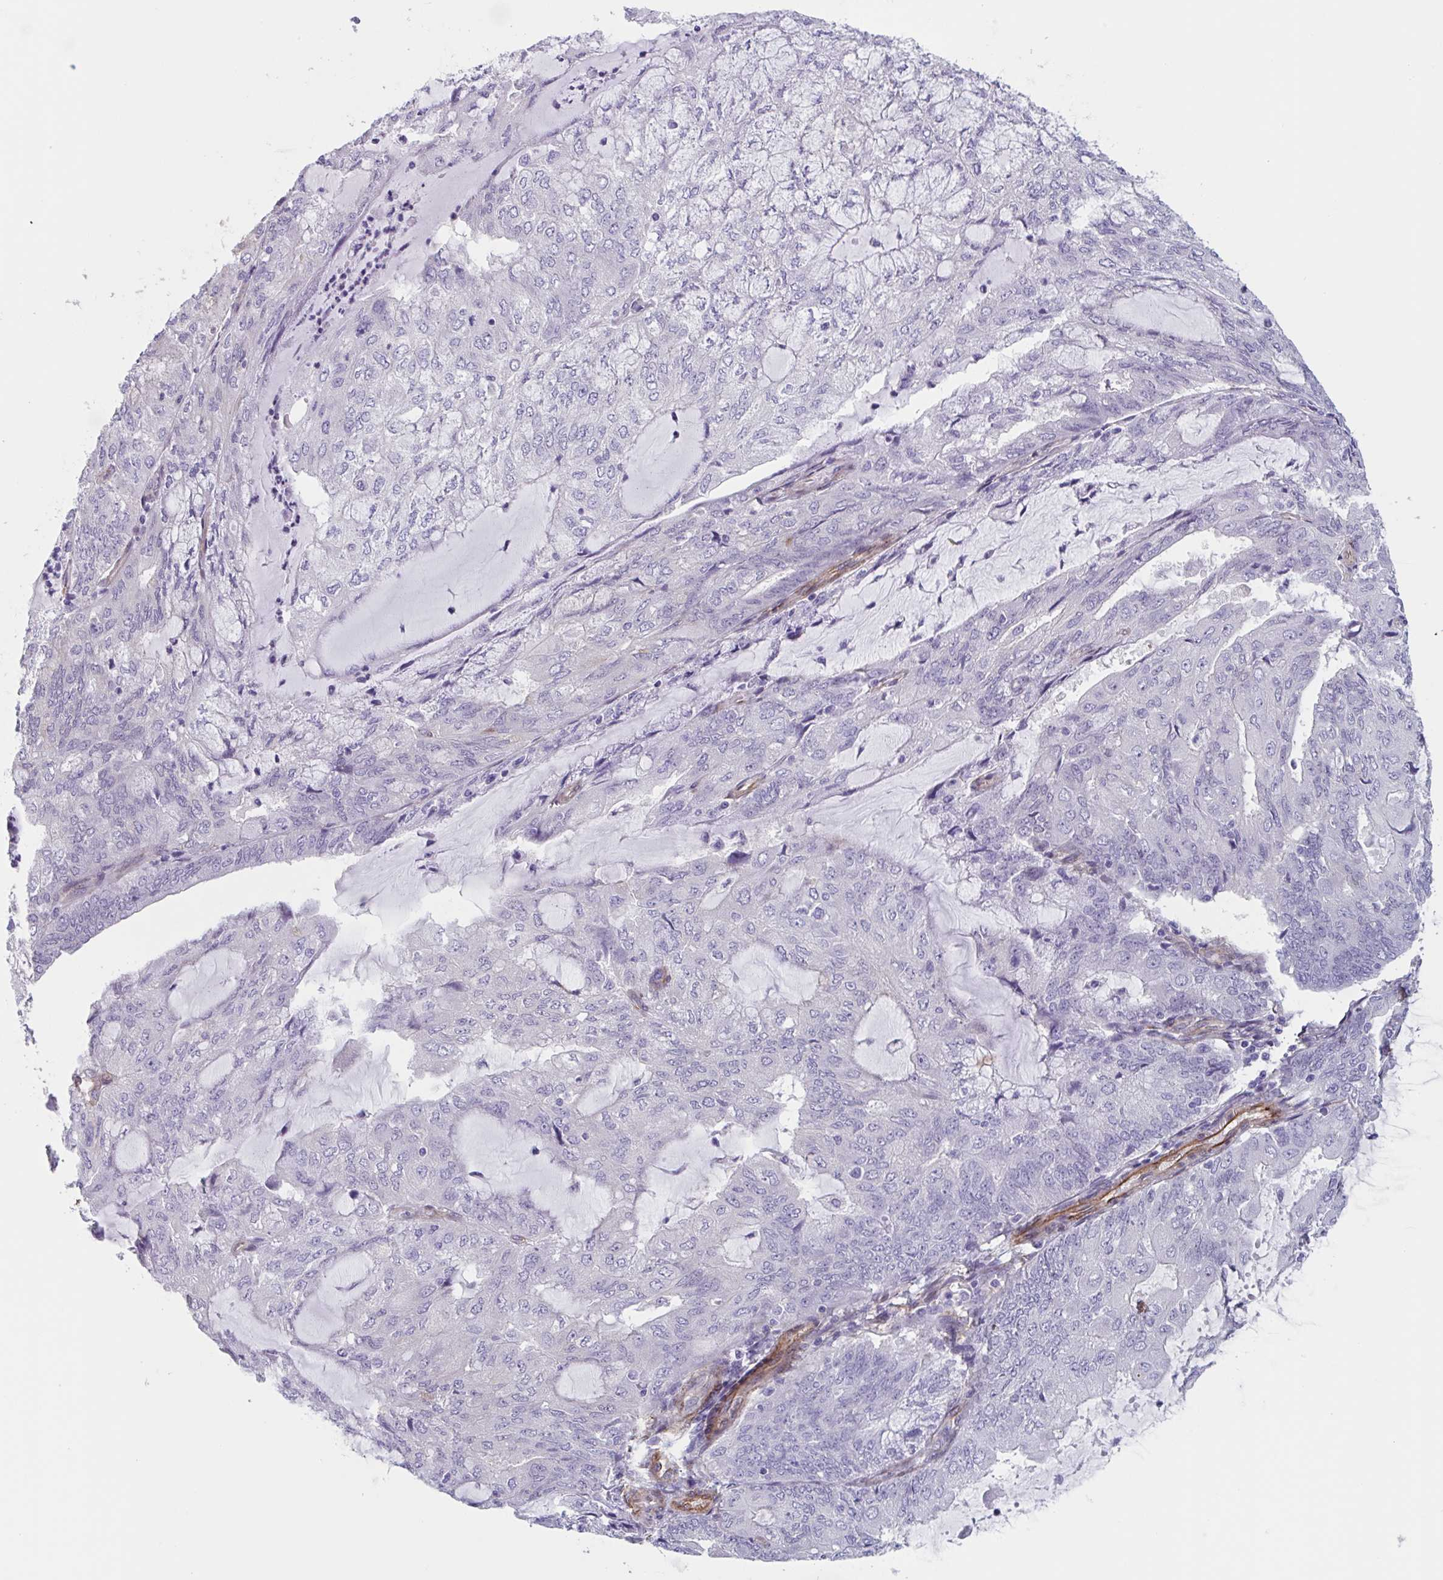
{"staining": {"intensity": "negative", "quantity": "none", "location": "none"}, "tissue": "endometrial cancer", "cell_type": "Tumor cells", "image_type": "cancer", "snomed": [{"axis": "morphology", "description": "Adenocarcinoma, NOS"}, {"axis": "topography", "description": "Endometrium"}], "caption": "This is a histopathology image of immunohistochemistry staining of adenocarcinoma (endometrial), which shows no expression in tumor cells.", "gene": "CITED4", "patient": {"sex": "female", "age": 81}}